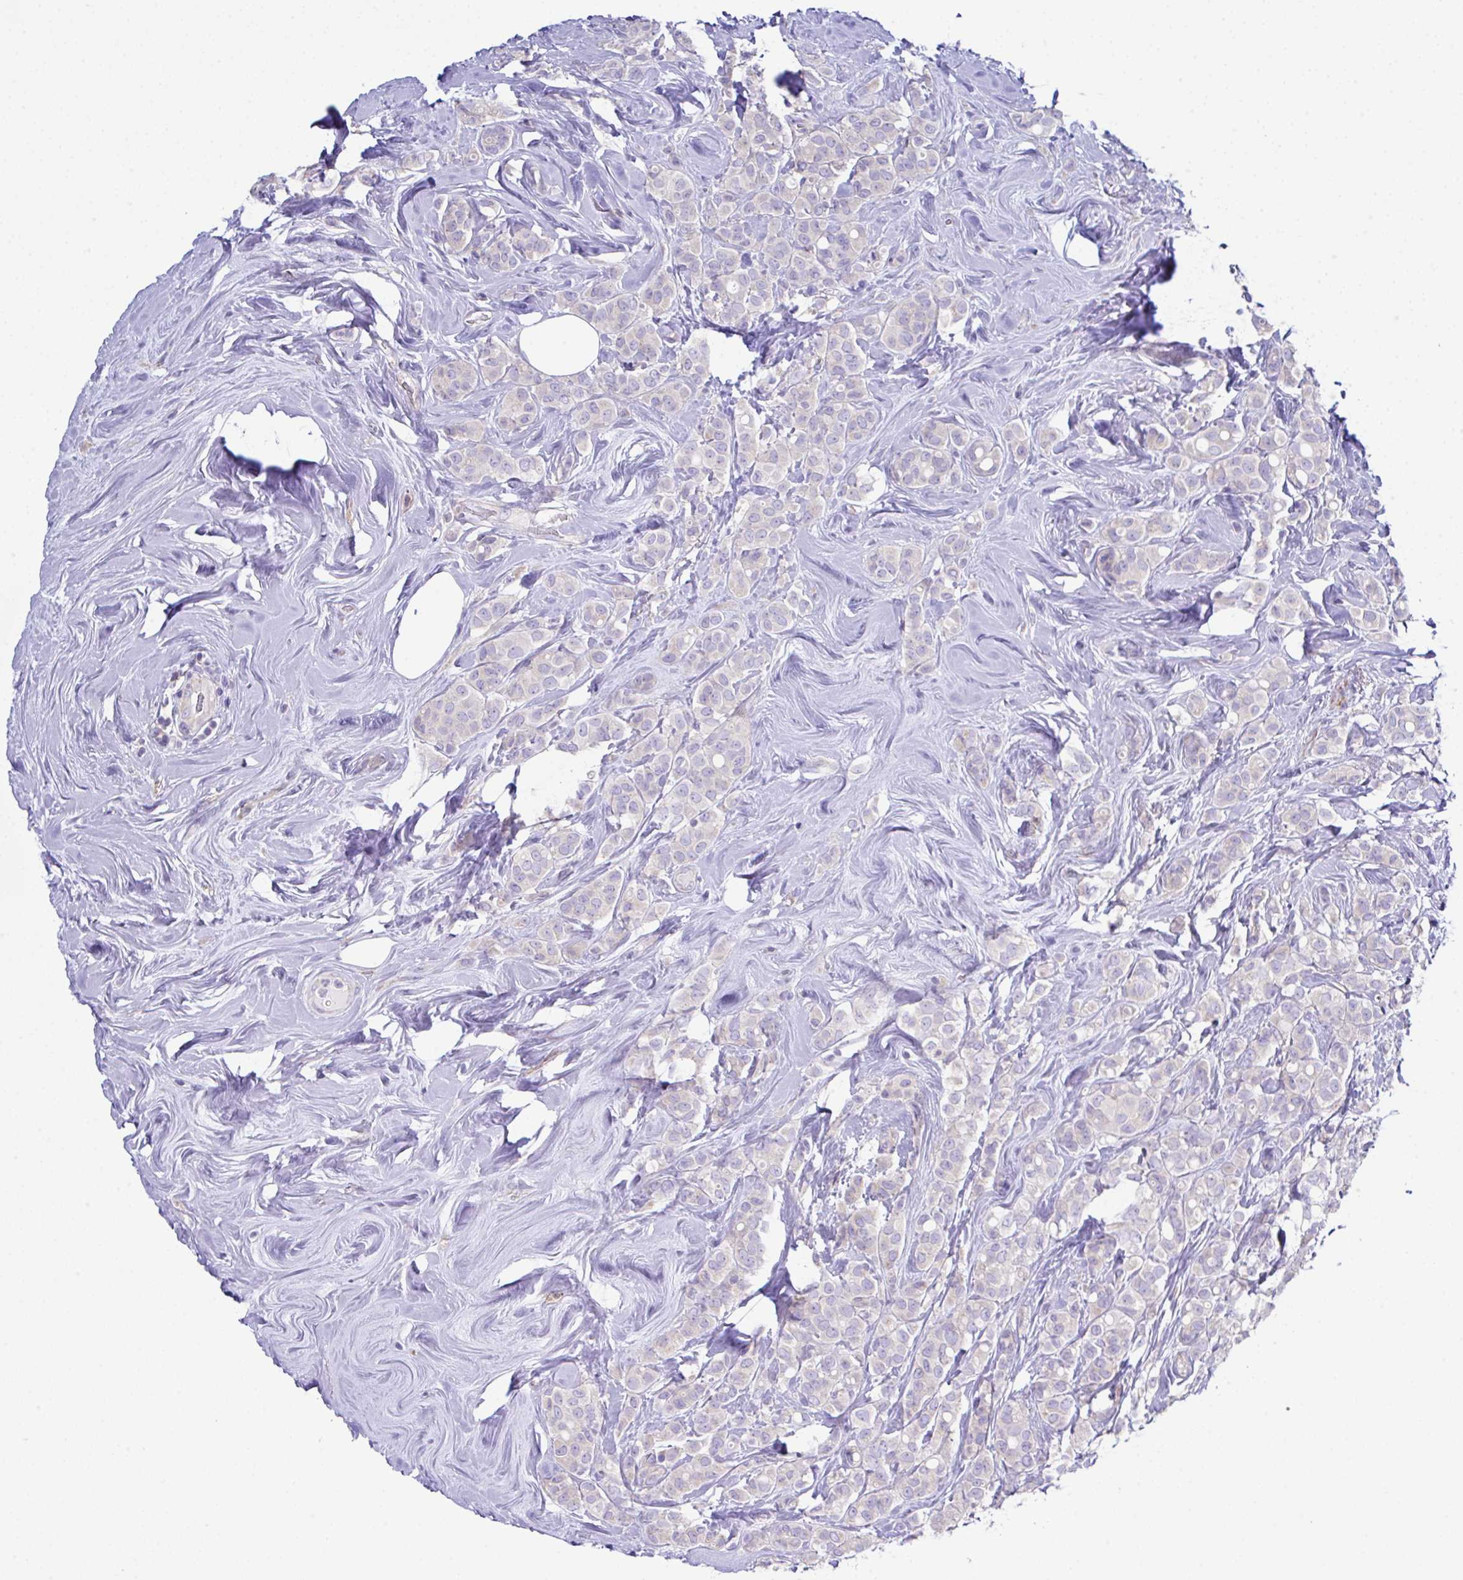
{"staining": {"intensity": "negative", "quantity": "none", "location": "none"}, "tissue": "breast cancer", "cell_type": "Tumor cells", "image_type": "cancer", "snomed": [{"axis": "morphology", "description": "Lobular carcinoma"}, {"axis": "topography", "description": "Breast"}], "caption": "Tumor cells show no significant positivity in breast lobular carcinoma.", "gene": "OR4P4", "patient": {"sex": "female", "age": 68}}